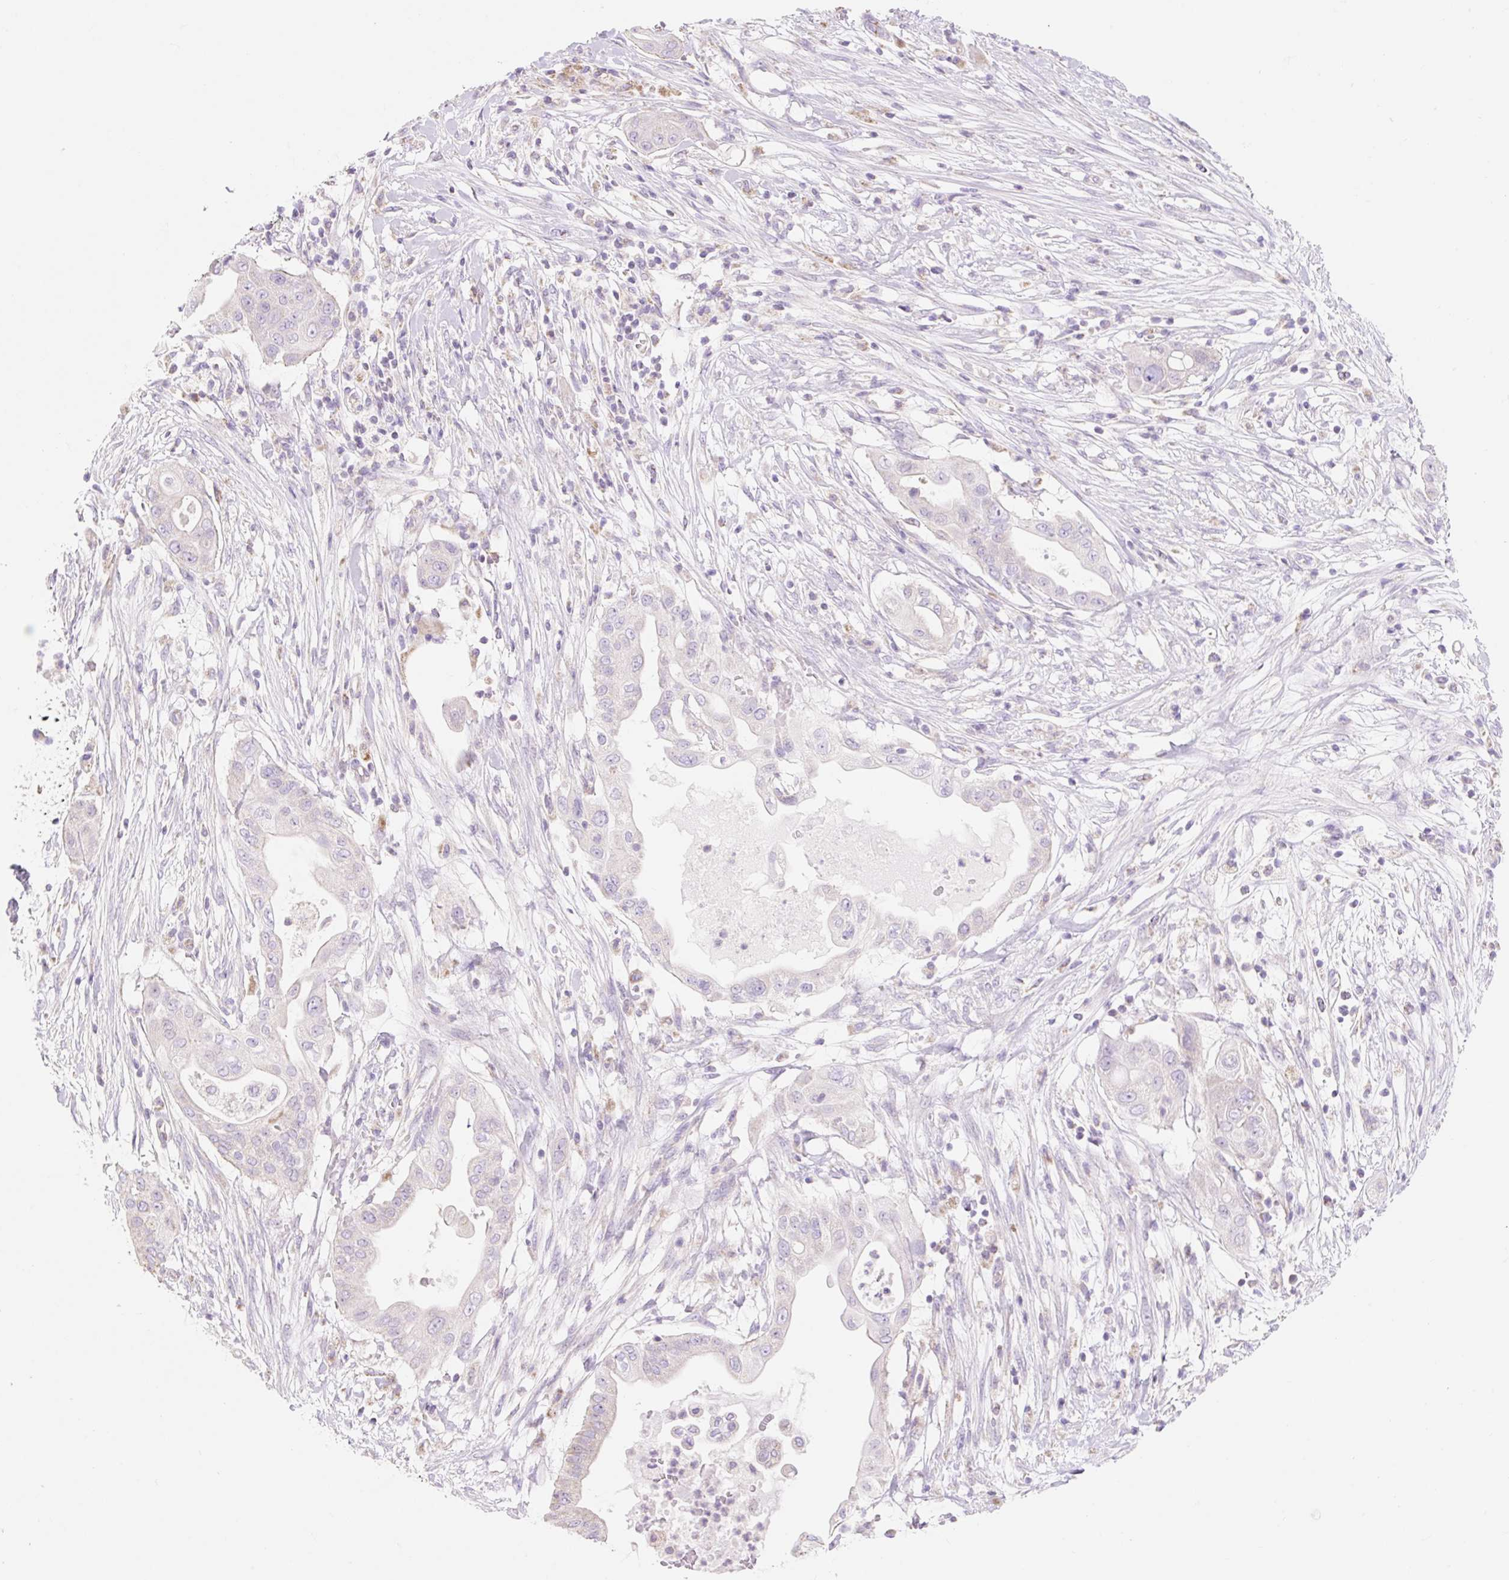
{"staining": {"intensity": "negative", "quantity": "none", "location": "none"}, "tissue": "pancreatic cancer", "cell_type": "Tumor cells", "image_type": "cancer", "snomed": [{"axis": "morphology", "description": "Adenocarcinoma, NOS"}, {"axis": "topography", "description": "Pancreas"}], "caption": "IHC of pancreatic cancer shows no positivity in tumor cells.", "gene": "DHX35", "patient": {"sex": "male", "age": 68}}